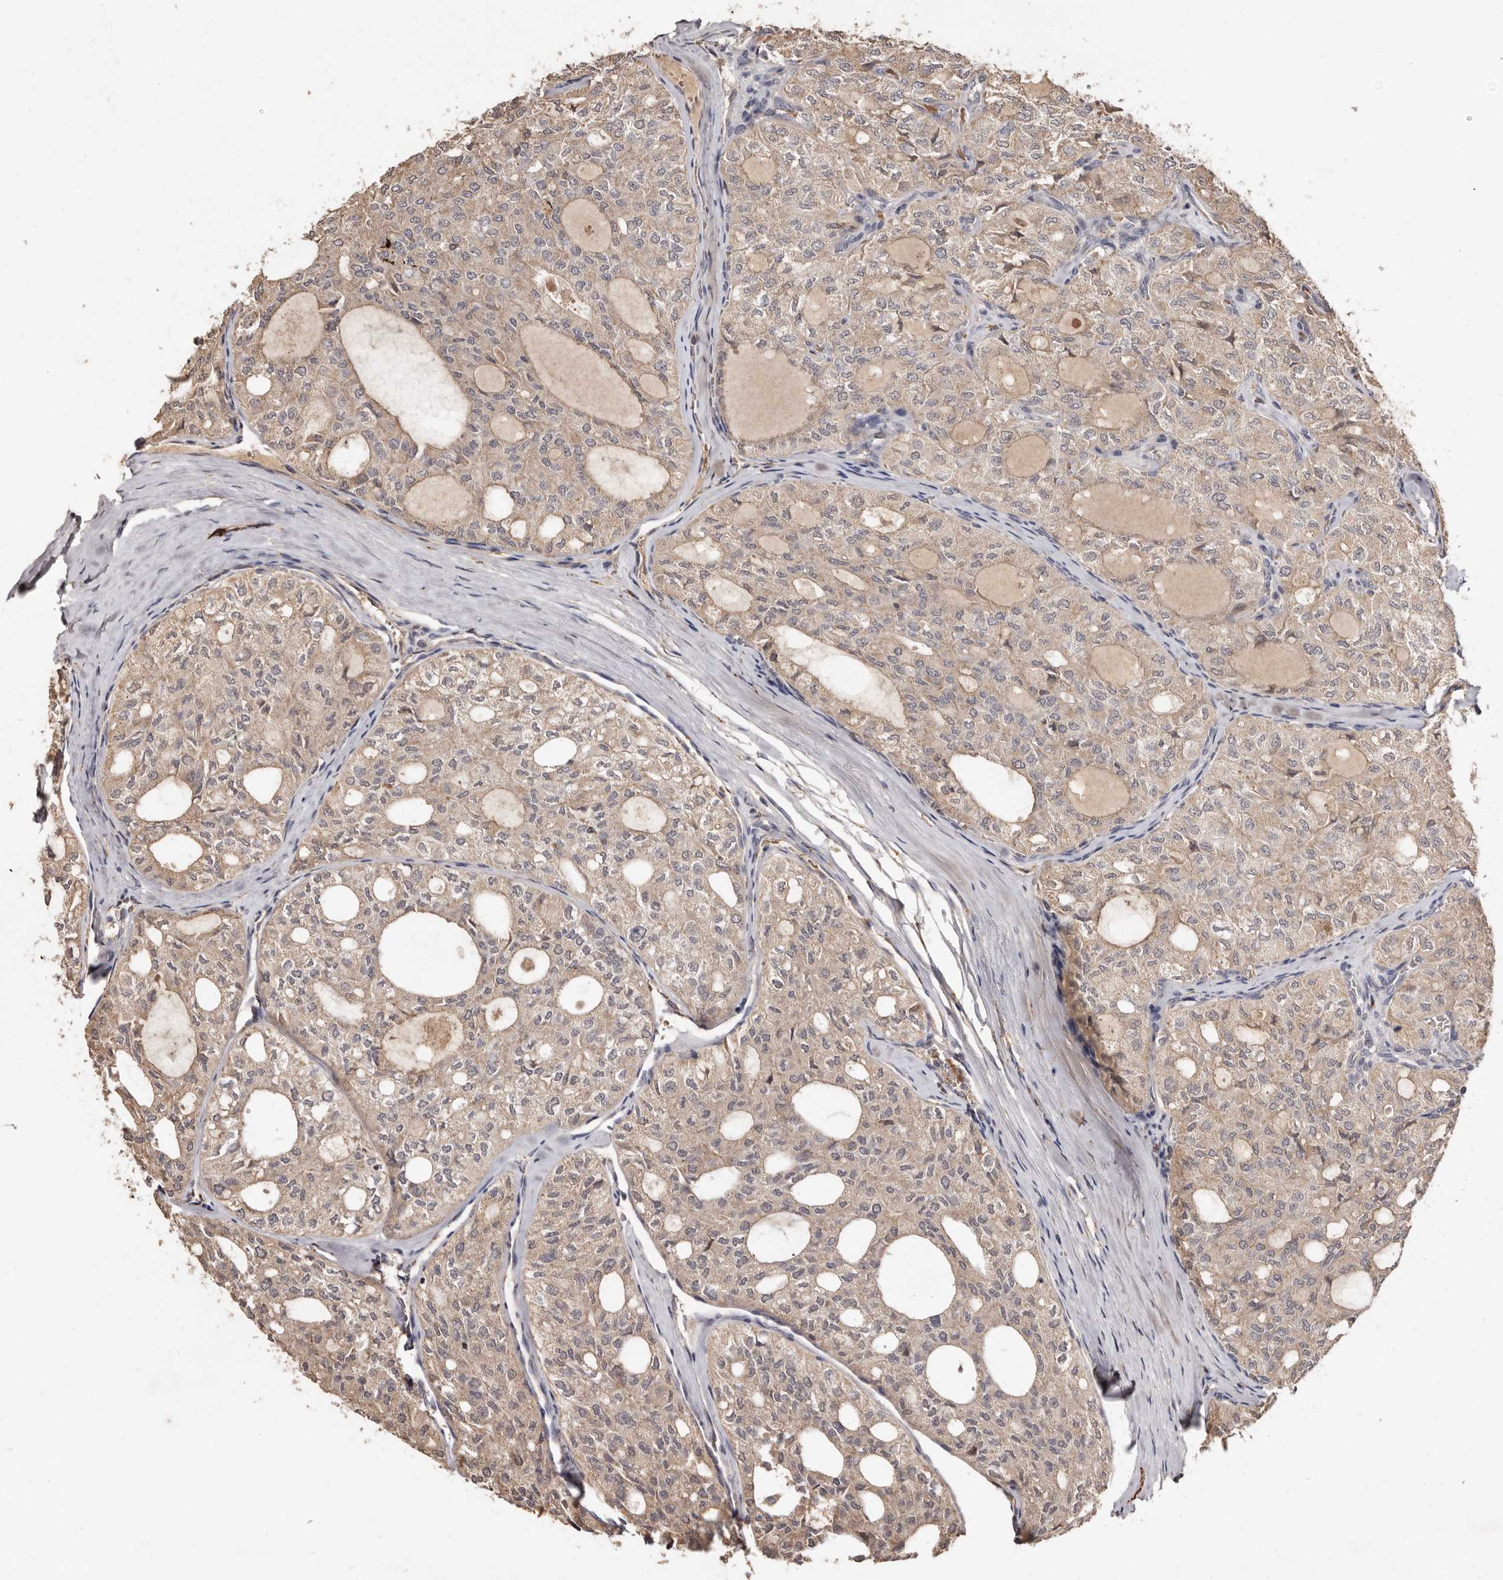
{"staining": {"intensity": "weak", "quantity": ">75%", "location": "cytoplasmic/membranous"}, "tissue": "thyroid cancer", "cell_type": "Tumor cells", "image_type": "cancer", "snomed": [{"axis": "morphology", "description": "Follicular adenoma carcinoma, NOS"}, {"axis": "topography", "description": "Thyroid gland"}], "caption": "DAB immunohistochemical staining of thyroid follicular adenoma carcinoma displays weak cytoplasmic/membranous protein positivity in approximately >75% of tumor cells.", "gene": "AKAP7", "patient": {"sex": "male", "age": 75}}